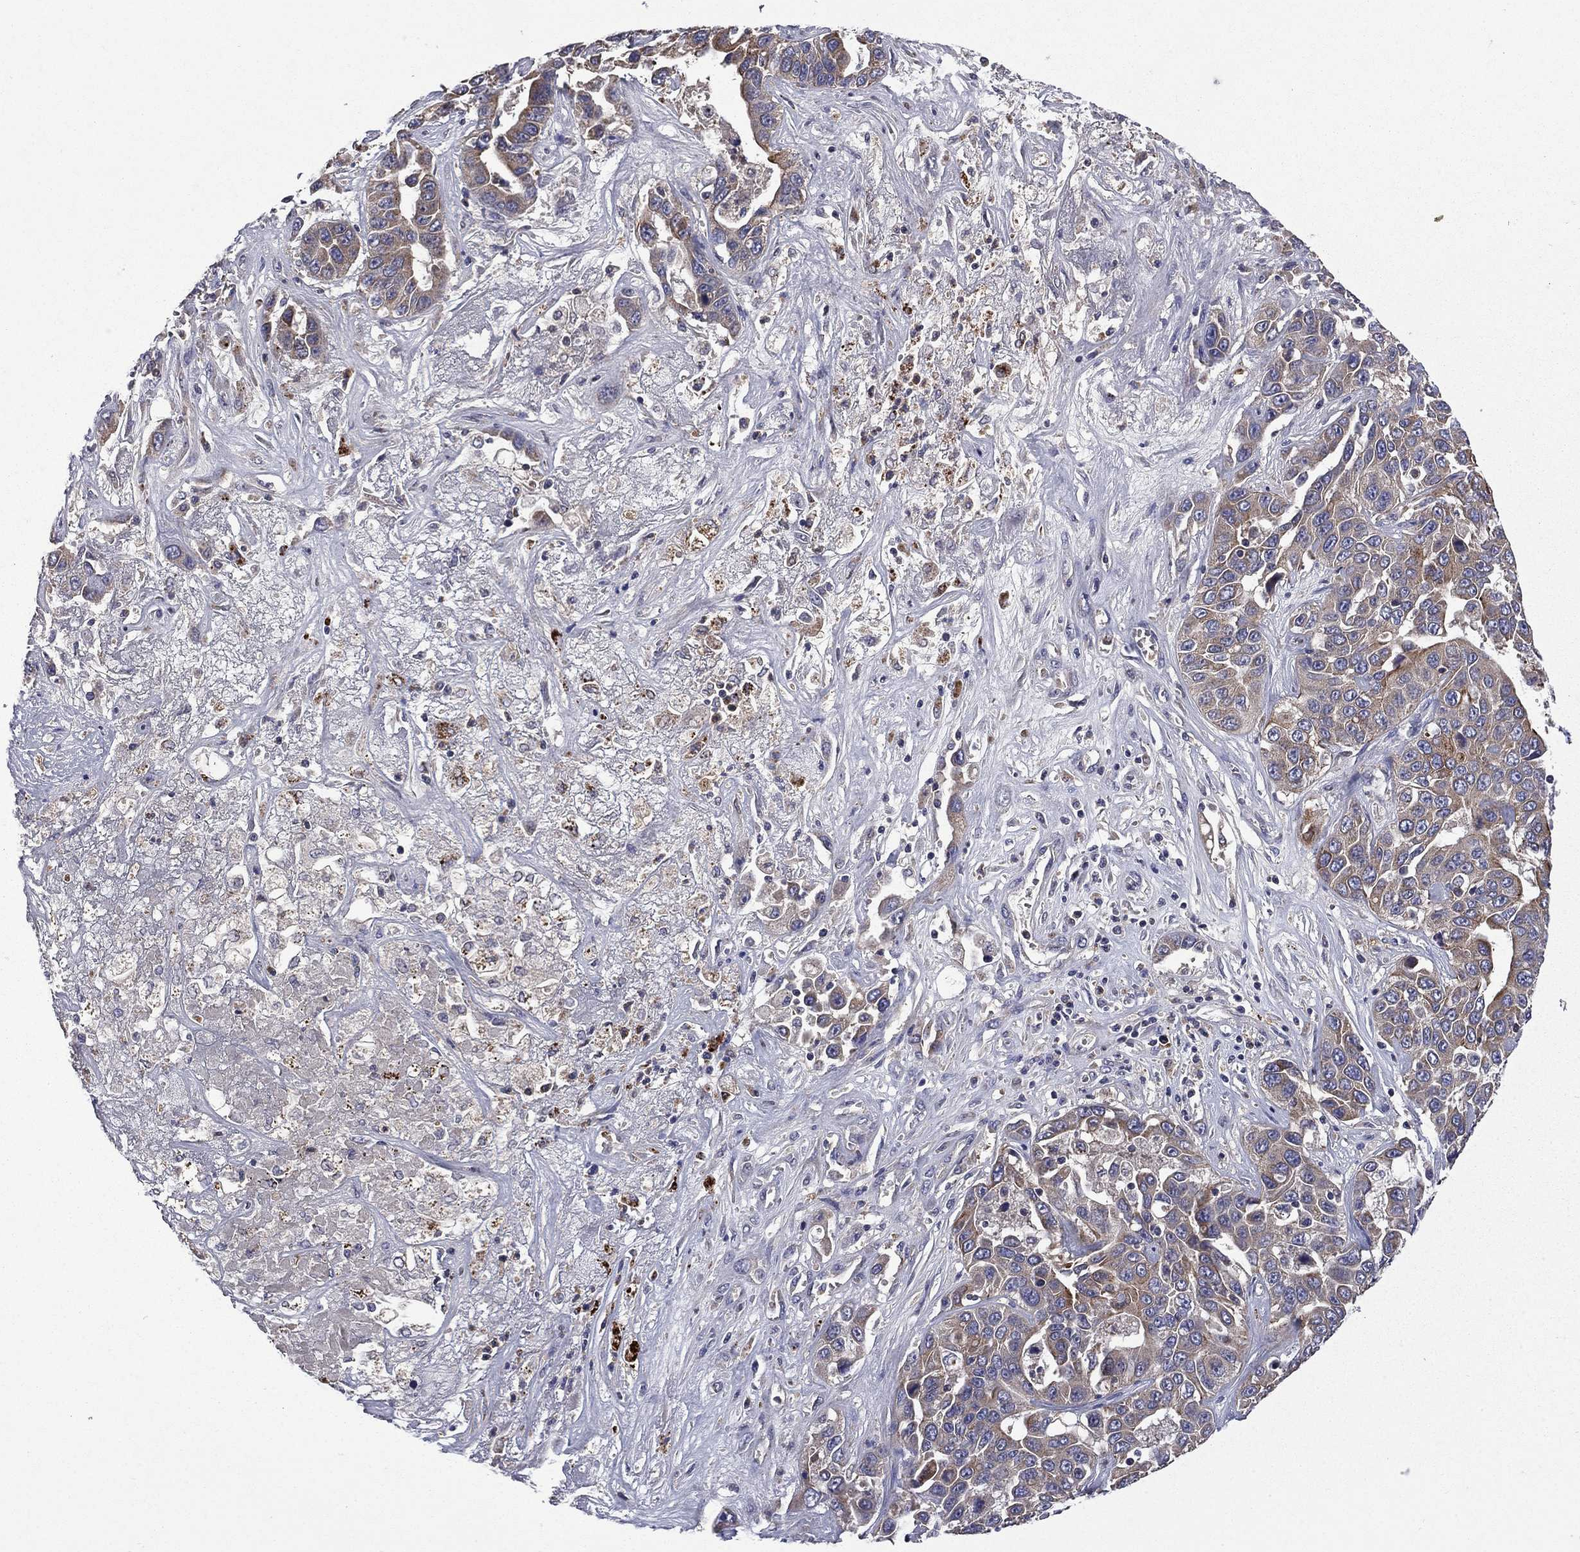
{"staining": {"intensity": "moderate", "quantity": "25%-75%", "location": "cytoplasmic/membranous"}, "tissue": "liver cancer", "cell_type": "Tumor cells", "image_type": "cancer", "snomed": [{"axis": "morphology", "description": "Cholangiocarcinoma"}, {"axis": "topography", "description": "Liver"}], "caption": "Human liver cancer (cholangiocarcinoma) stained for a protein (brown) exhibits moderate cytoplasmic/membranous positive positivity in about 25%-75% of tumor cells.", "gene": "CEACAM7", "patient": {"sex": "female", "age": 52}}